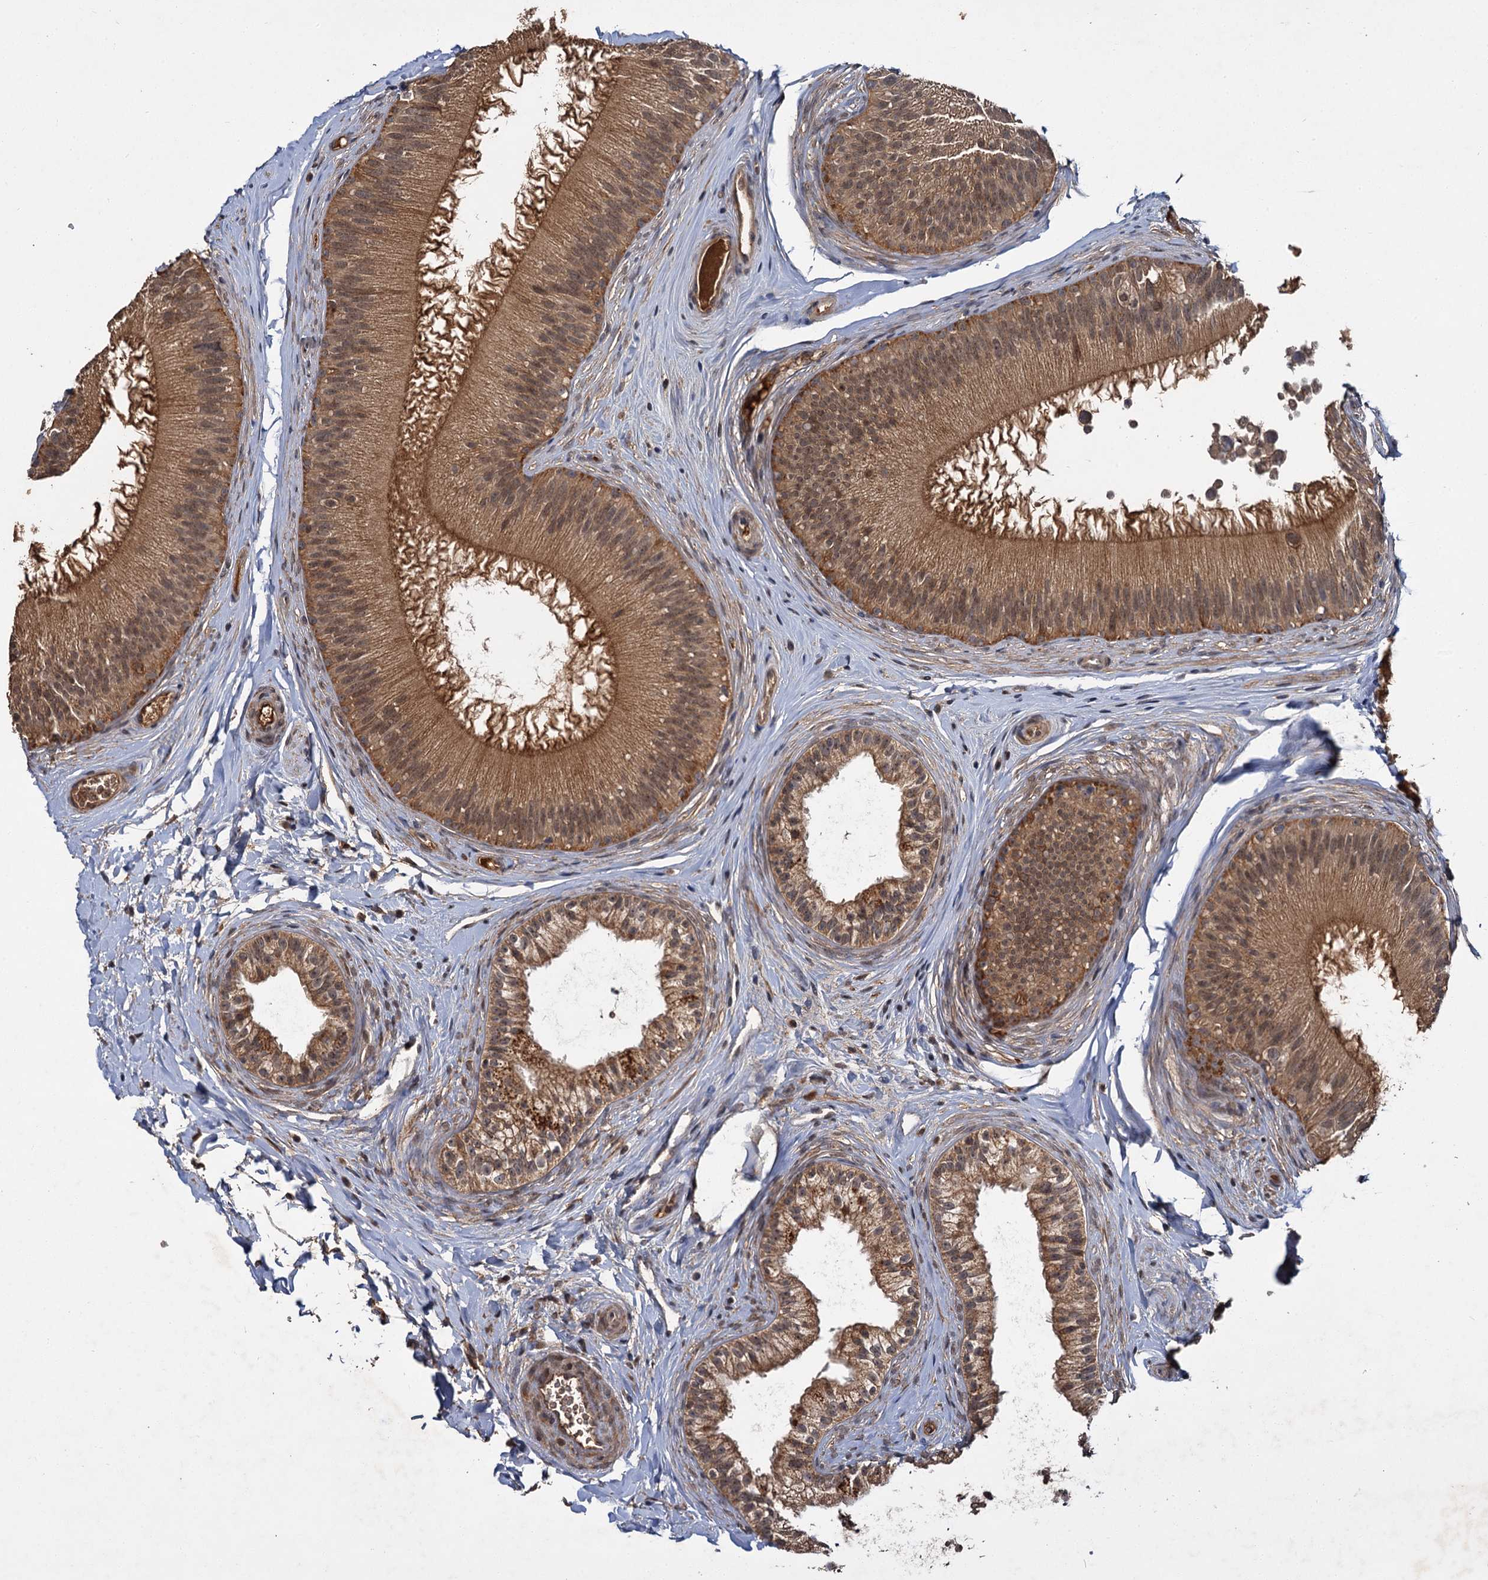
{"staining": {"intensity": "moderate", "quantity": ">75%", "location": "cytoplasmic/membranous"}, "tissue": "epididymis", "cell_type": "Glandular cells", "image_type": "normal", "snomed": [{"axis": "morphology", "description": "Normal tissue, NOS"}, {"axis": "topography", "description": "Epididymis"}], "caption": "Approximately >75% of glandular cells in benign human epididymis display moderate cytoplasmic/membranous protein positivity as visualized by brown immunohistochemical staining.", "gene": "MBD6", "patient": {"sex": "male", "age": 45}}